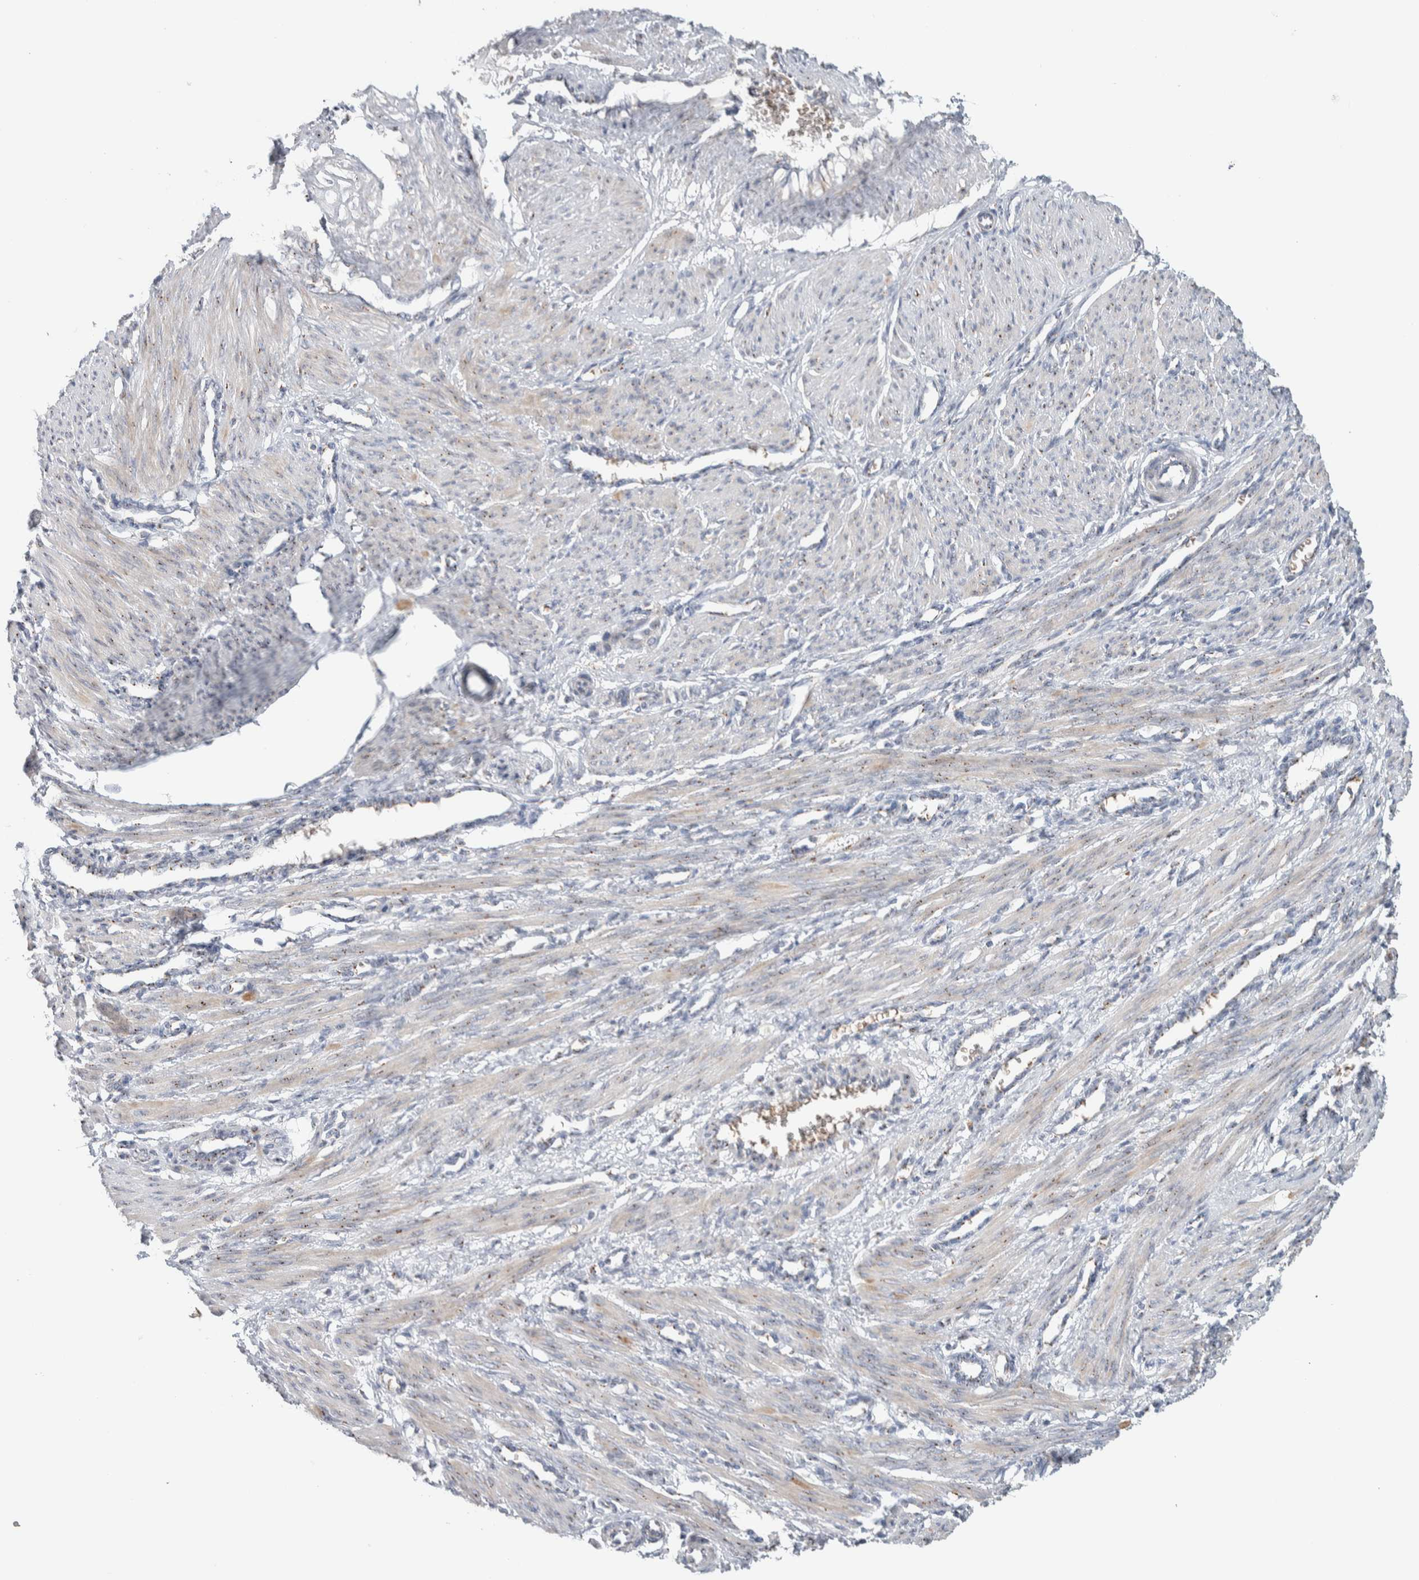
{"staining": {"intensity": "weak", "quantity": "25%-75%", "location": "cytoplasmic/membranous"}, "tissue": "smooth muscle", "cell_type": "Smooth muscle cells", "image_type": "normal", "snomed": [{"axis": "morphology", "description": "Normal tissue, NOS"}, {"axis": "topography", "description": "Endometrium"}], "caption": "A low amount of weak cytoplasmic/membranous staining is identified in approximately 25%-75% of smooth muscle cells in normal smooth muscle. The staining was performed using DAB (3,3'-diaminobenzidine), with brown indicating positive protein expression. Nuclei are stained blue with hematoxylin.", "gene": "SLC38A10", "patient": {"sex": "female", "age": 33}}